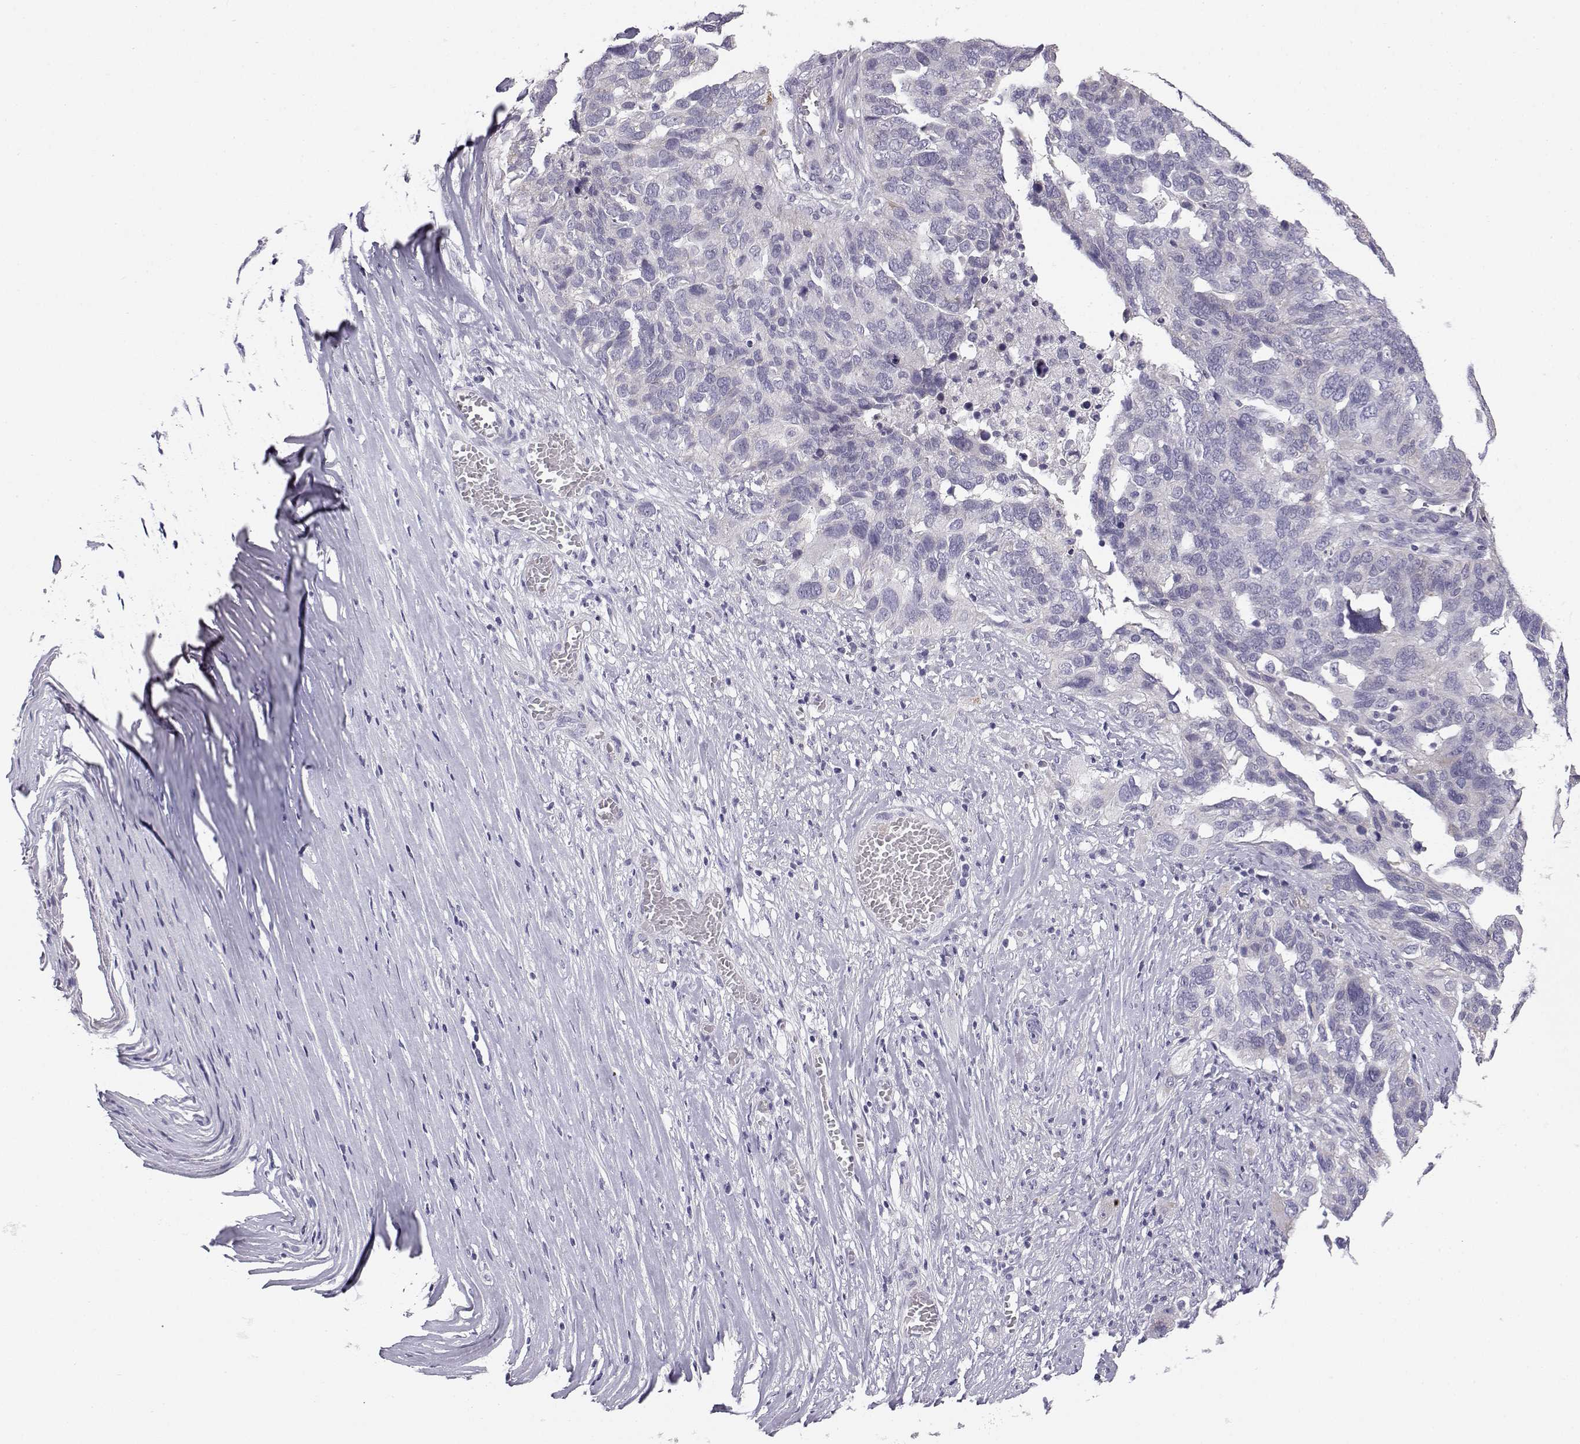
{"staining": {"intensity": "negative", "quantity": "none", "location": "none"}, "tissue": "ovarian cancer", "cell_type": "Tumor cells", "image_type": "cancer", "snomed": [{"axis": "morphology", "description": "Carcinoma, endometroid"}, {"axis": "topography", "description": "Soft tissue"}, {"axis": "topography", "description": "Ovary"}], "caption": "The immunohistochemistry photomicrograph has no significant expression in tumor cells of endometroid carcinoma (ovarian) tissue. Brightfield microscopy of immunohistochemistry stained with DAB (brown) and hematoxylin (blue), captured at high magnification.", "gene": "KCNMB4", "patient": {"sex": "female", "age": 52}}